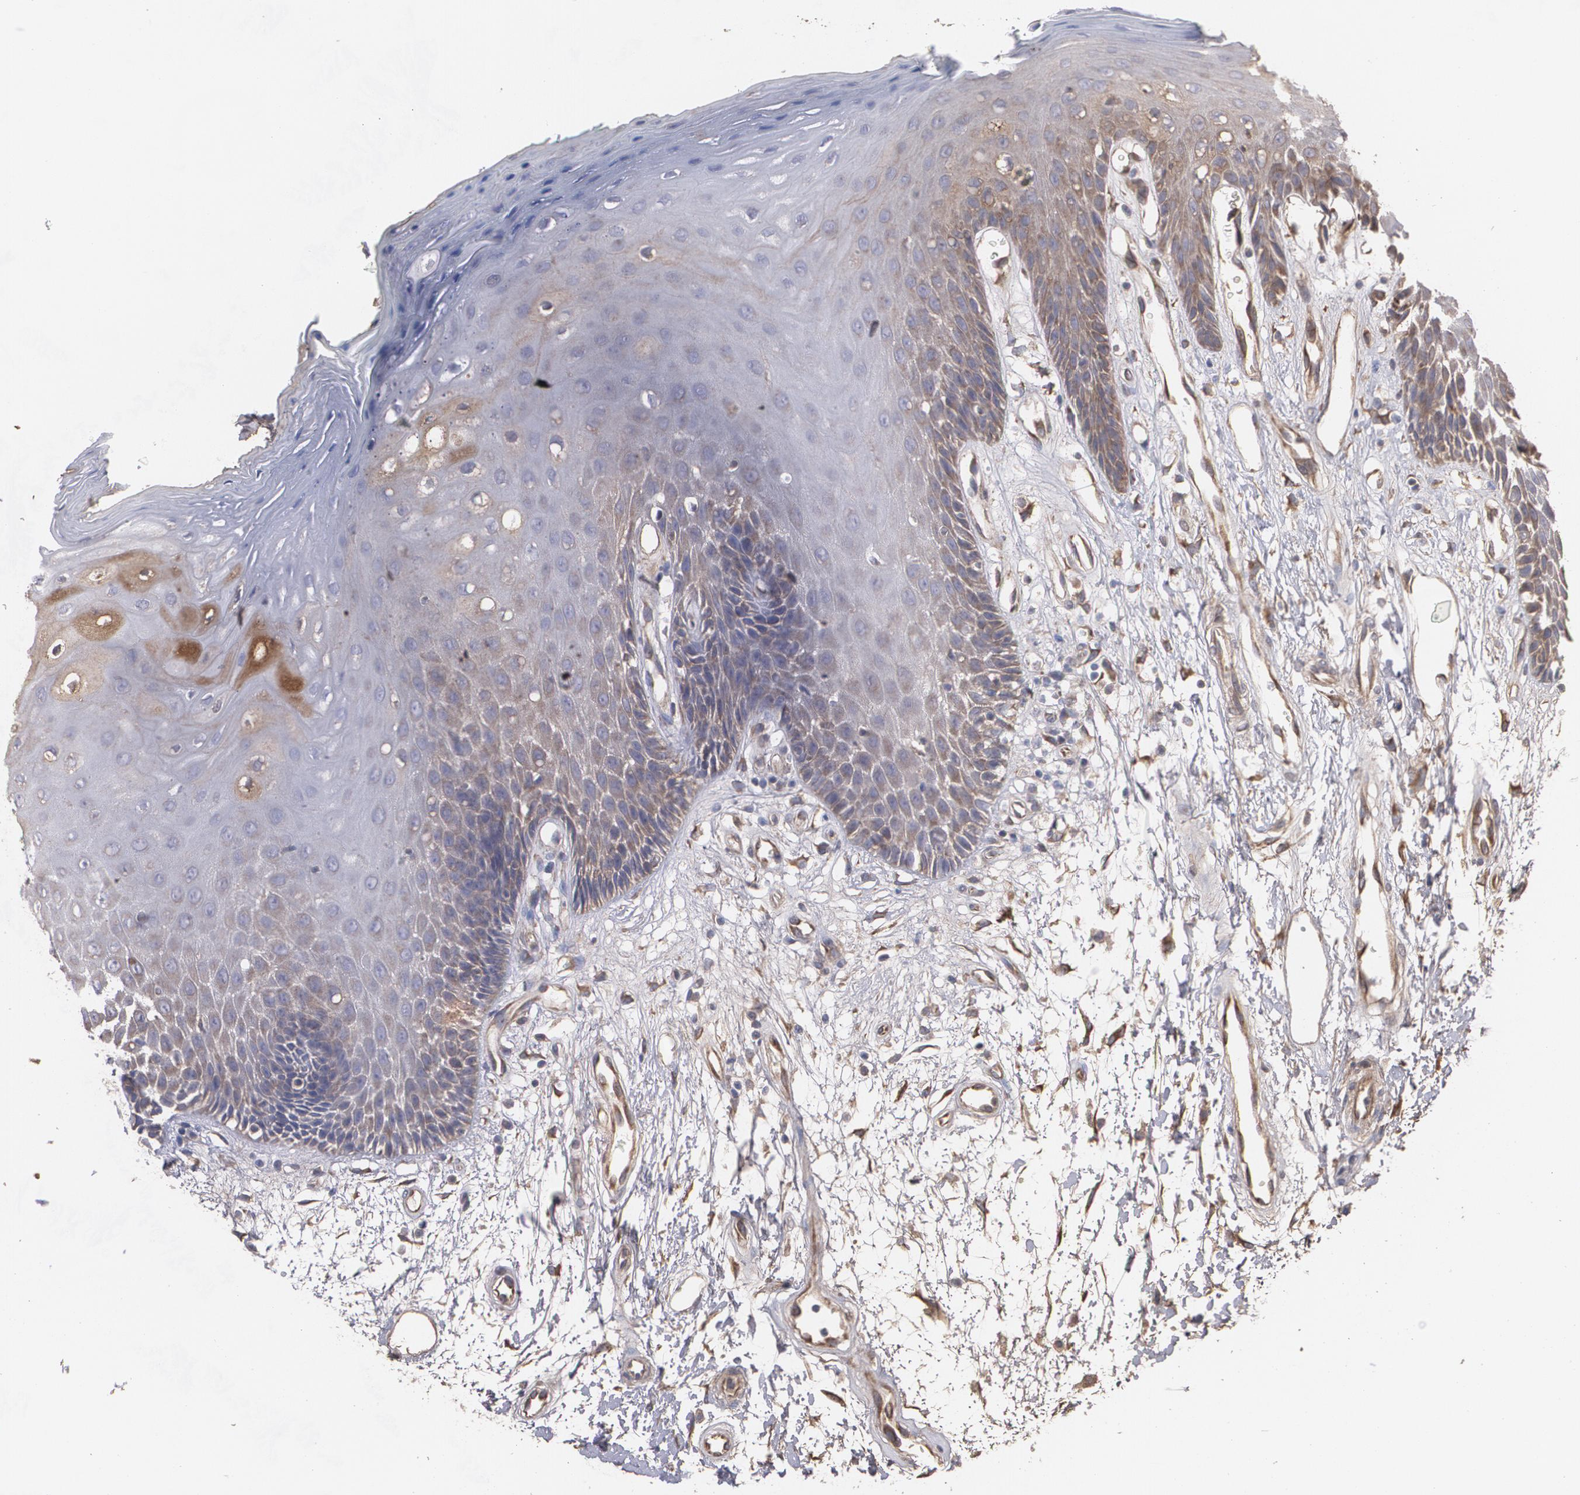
{"staining": {"intensity": "moderate", "quantity": "<25%", "location": "cytoplasmic/membranous"}, "tissue": "oral mucosa", "cell_type": "Squamous epithelial cells", "image_type": "normal", "snomed": [{"axis": "morphology", "description": "Normal tissue, NOS"}, {"axis": "morphology", "description": "Squamous cell carcinoma, NOS"}, {"axis": "topography", "description": "Skeletal muscle"}, {"axis": "topography", "description": "Oral tissue"}, {"axis": "topography", "description": "Head-Neck"}], "caption": "High-magnification brightfield microscopy of normal oral mucosa stained with DAB (3,3'-diaminobenzidine) (brown) and counterstained with hematoxylin (blue). squamous epithelial cells exhibit moderate cytoplasmic/membranous expression is present in approximately<25% of cells.", "gene": "PON1", "patient": {"sex": "female", "age": 84}}